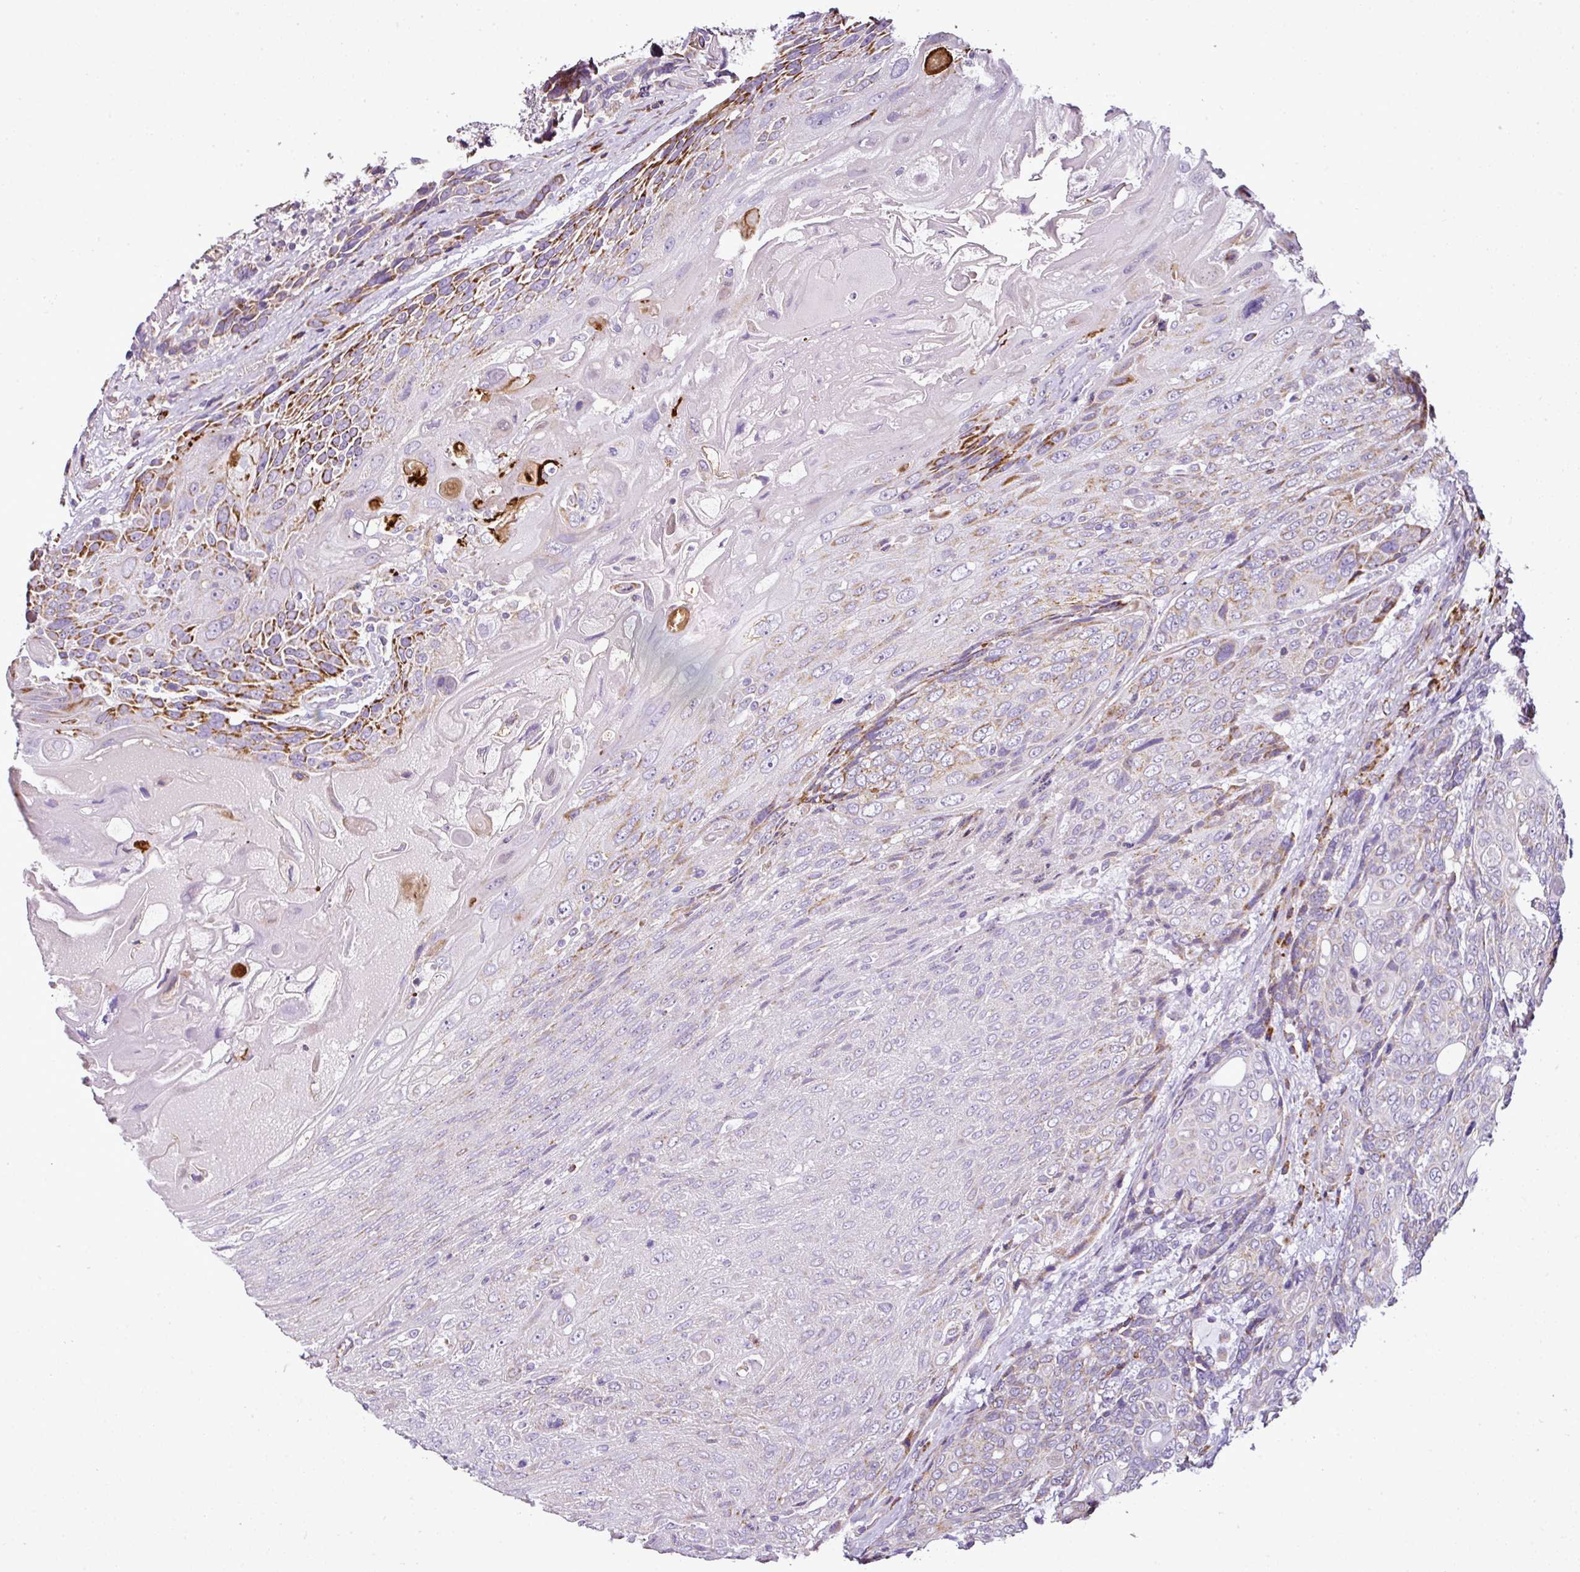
{"staining": {"intensity": "strong", "quantity": "<25%", "location": "cytoplasmic/membranous"}, "tissue": "urothelial cancer", "cell_type": "Tumor cells", "image_type": "cancer", "snomed": [{"axis": "morphology", "description": "Urothelial carcinoma, High grade"}, {"axis": "topography", "description": "Urinary bladder"}], "caption": "This photomicrograph reveals immunohistochemistry (IHC) staining of high-grade urothelial carcinoma, with medium strong cytoplasmic/membranous positivity in about <25% of tumor cells.", "gene": "DPAGT1", "patient": {"sex": "female", "age": 70}}